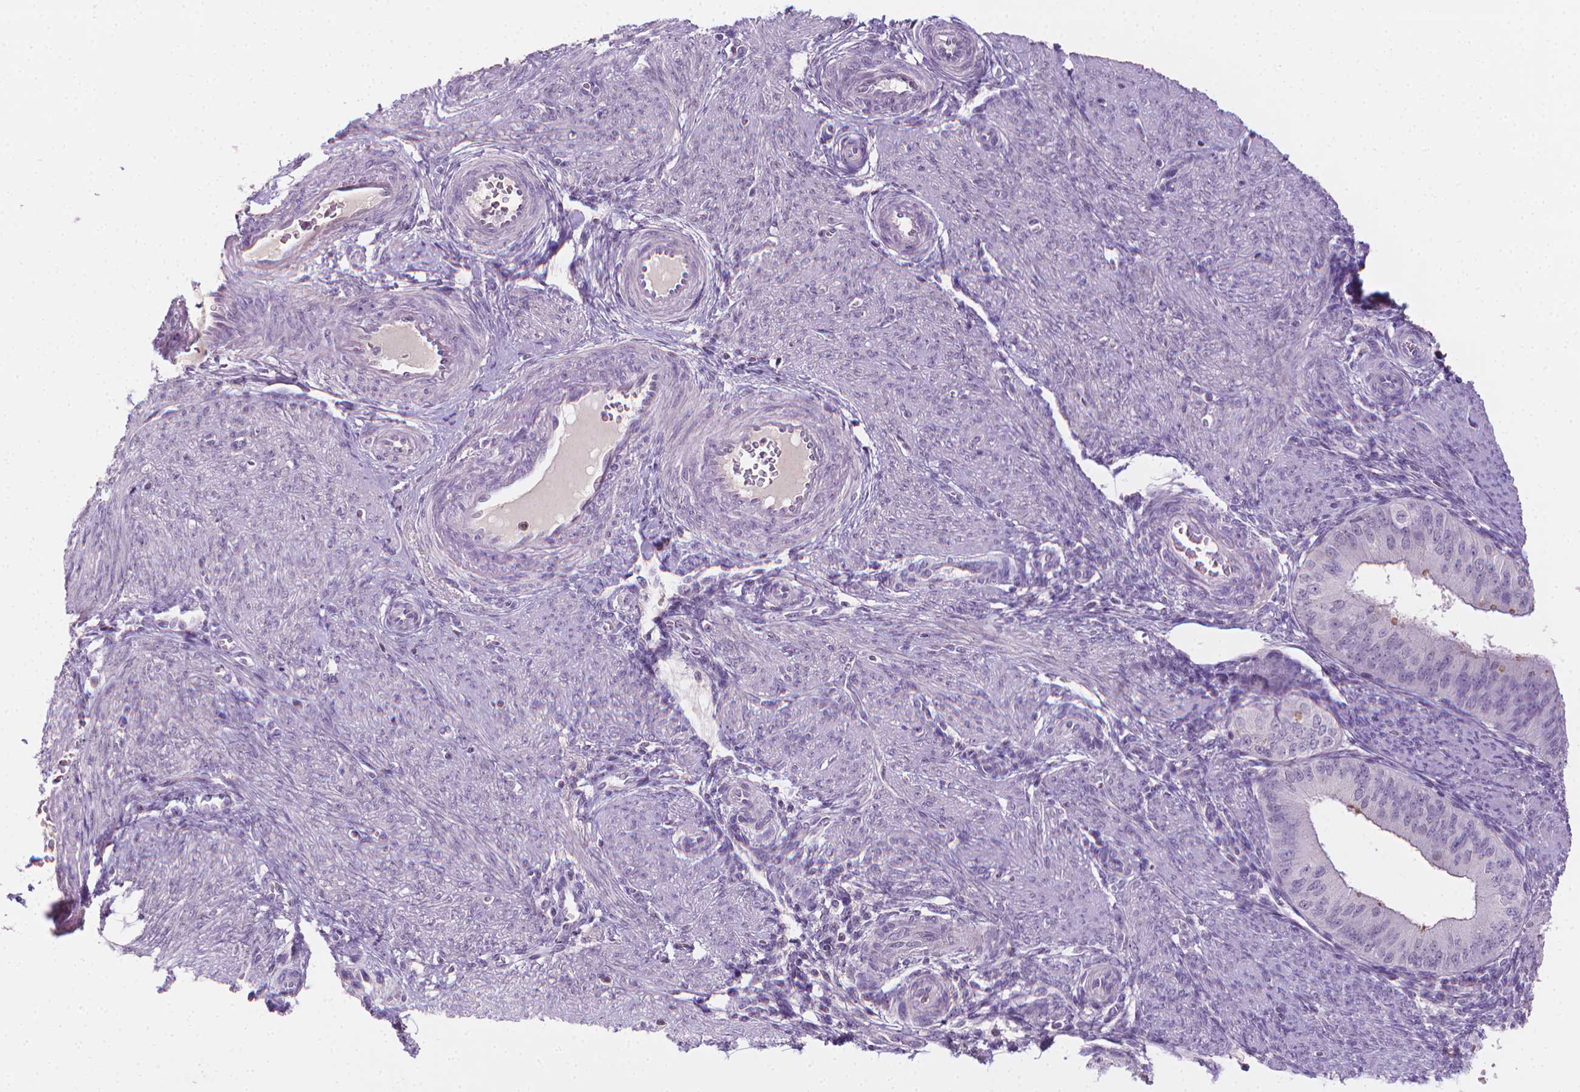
{"staining": {"intensity": "negative", "quantity": "none", "location": "none"}, "tissue": "endometrium", "cell_type": "Cells in endometrial stroma", "image_type": "normal", "snomed": [{"axis": "morphology", "description": "Normal tissue, NOS"}, {"axis": "topography", "description": "Endometrium"}], "caption": "High magnification brightfield microscopy of benign endometrium stained with DAB (3,3'-diaminobenzidine) (brown) and counterstained with hematoxylin (blue): cells in endometrial stroma show no significant staining. (Stains: DAB immunohistochemistry with hematoxylin counter stain, Microscopy: brightfield microscopy at high magnification).", "gene": "NCAN", "patient": {"sex": "female", "age": 39}}